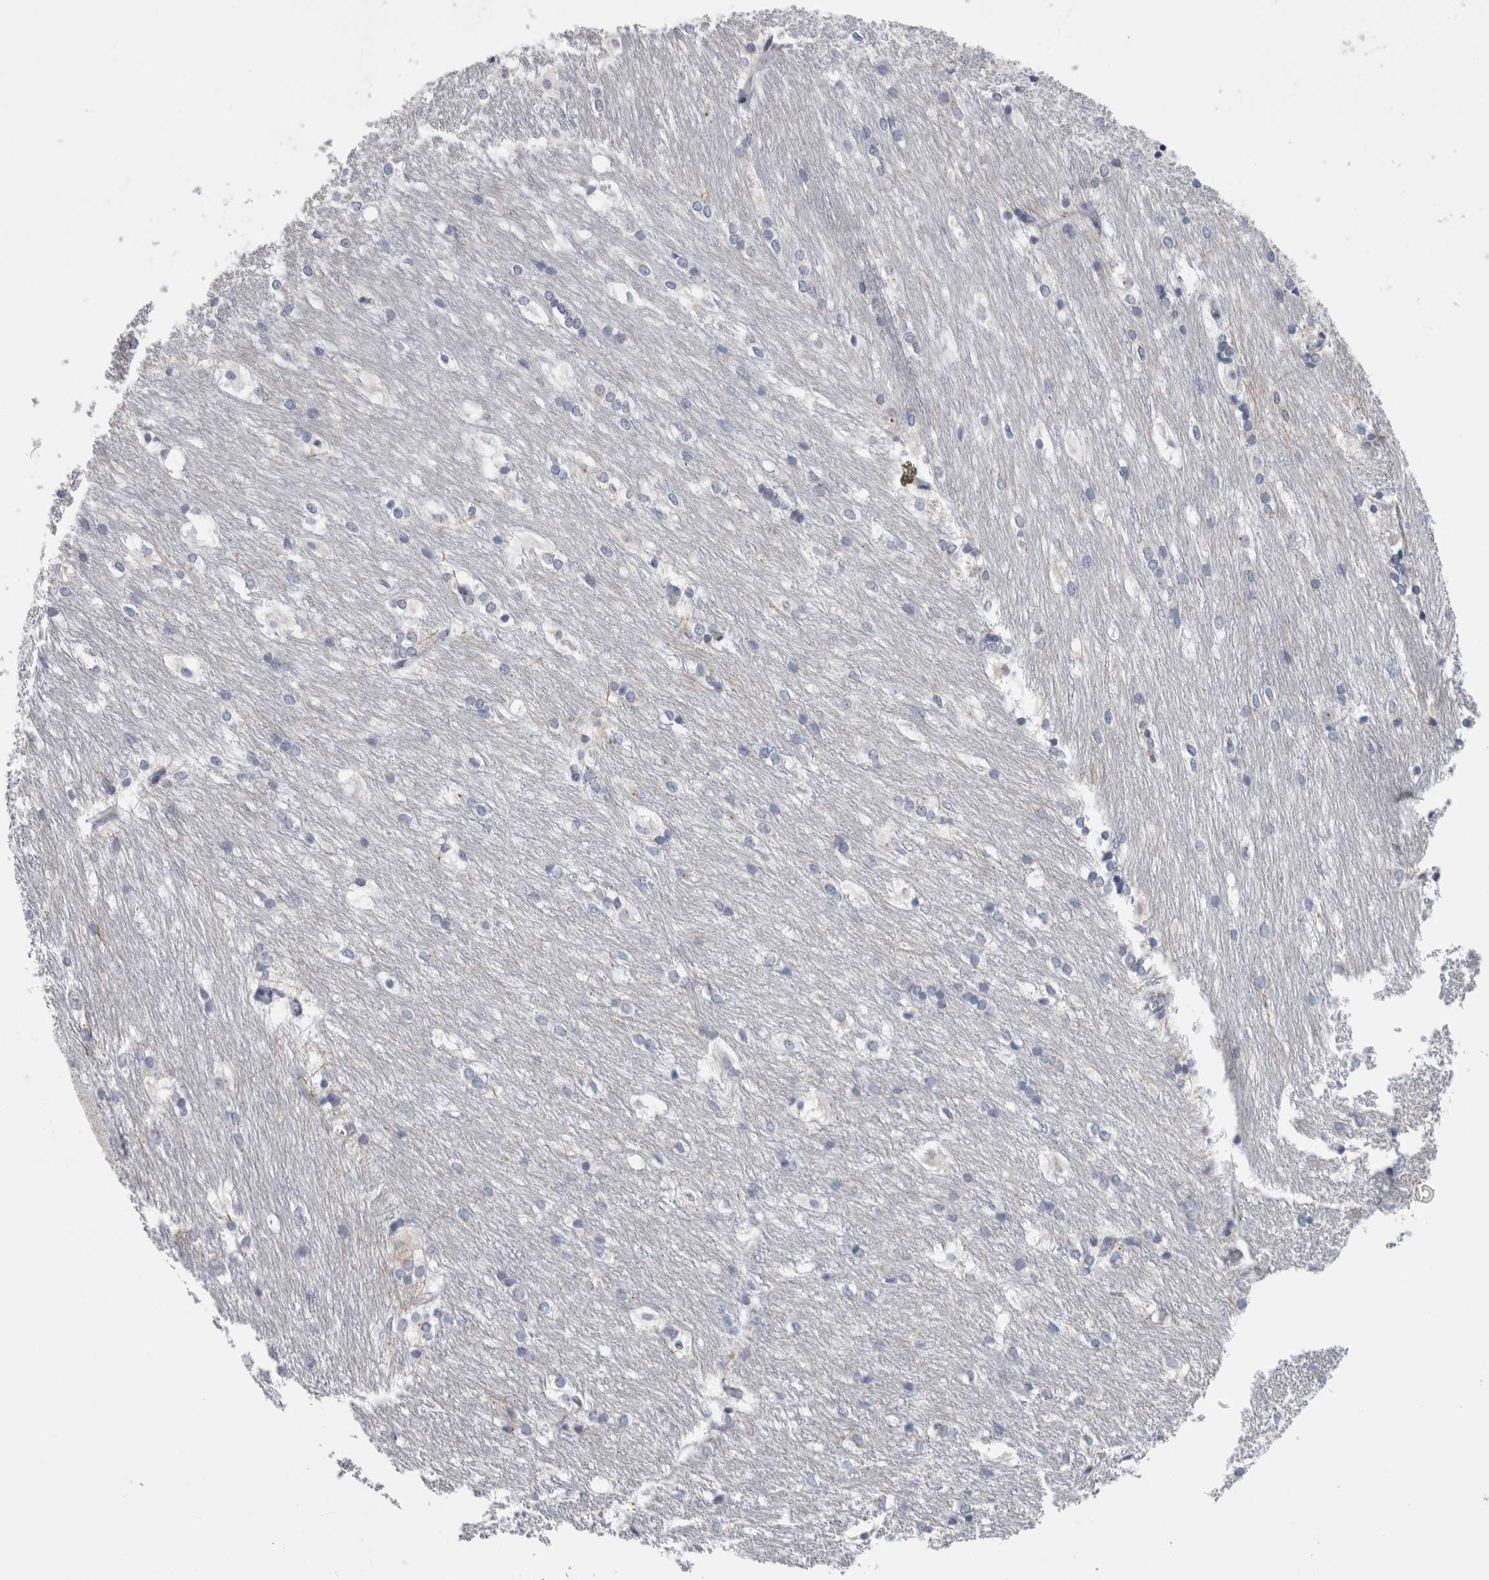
{"staining": {"intensity": "moderate", "quantity": "<25%", "location": "cytoplasmic/membranous"}, "tissue": "caudate", "cell_type": "Glial cells", "image_type": "normal", "snomed": [{"axis": "morphology", "description": "Normal tissue, NOS"}, {"axis": "topography", "description": "Lateral ventricle wall"}], "caption": "Immunohistochemical staining of benign human caudate exhibits low levels of moderate cytoplasmic/membranous staining in about <25% of glial cells.", "gene": "AKAP9", "patient": {"sex": "female", "age": 19}}